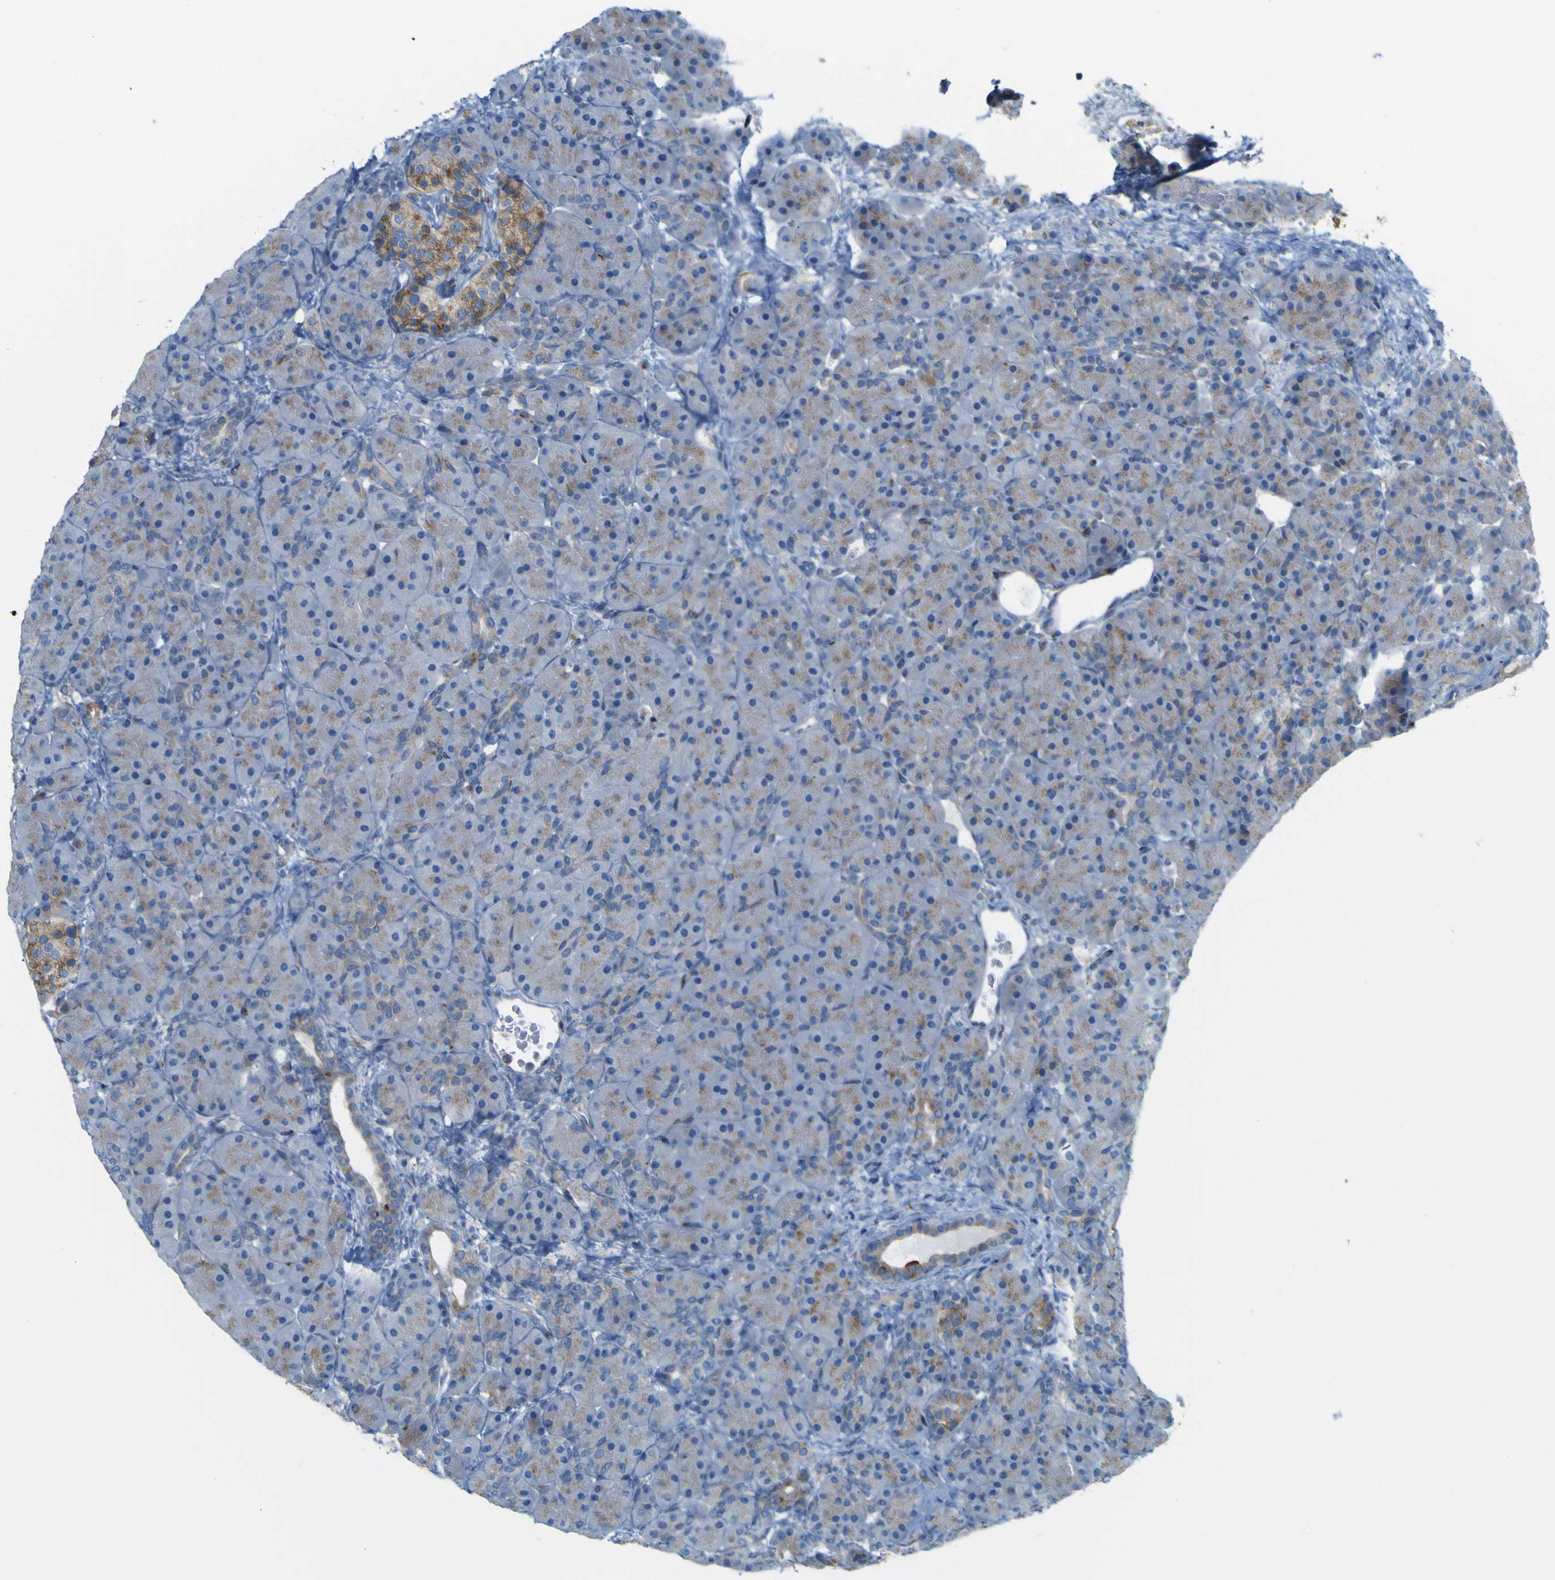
{"staining": {"intensity": "negative", "quantity": "none", "location": "none"}, "tissue": "pancreas", "cell_type": "Exocrine glandular cells", "image_type": "normal", "snomed": [{"axis": "morphology", "description": "Normal tissue, NOS"}, {"axis": "topography", "description": "Pancreas"}], "caption": "IHC histopathology image of benign human pancreas stained for a protein (brown), which displays no positivity in exocrine glandular cells. Brightfield microscopy of immunohistochemistry (IHC) stained with DAB (3,3'-diaminobenzidine) (brown) and hematoxylin (blue), captured at high magnification.", "gene": "IGF2R", "patient": {"sex": "male", "age": 66}}